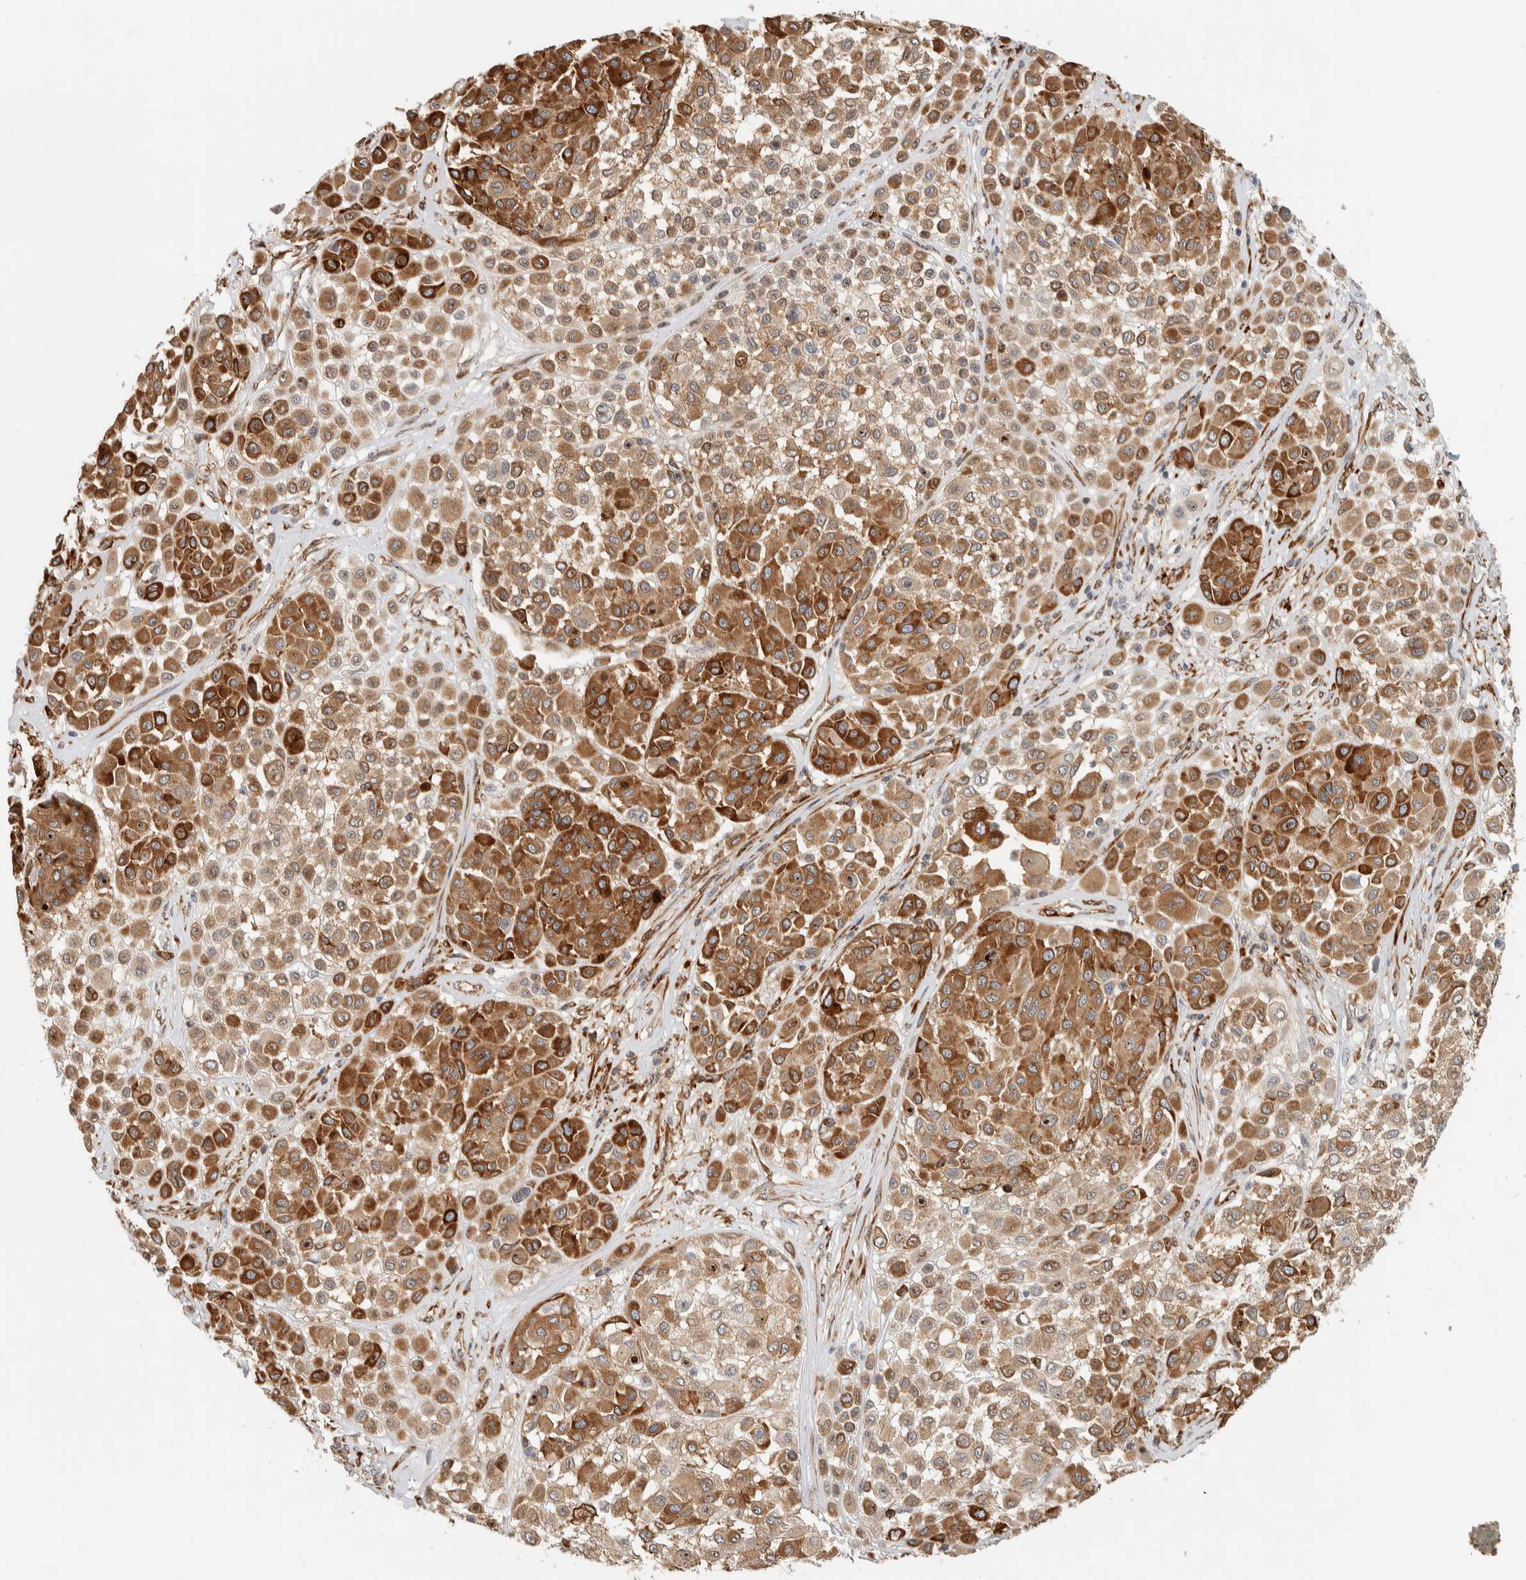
{"staining": {"intensity": "strong", "quantity": ">75%", "location": "cytoplasmic/membranous"}, "tissue": "melanoma", "cell_type": "Tumor cells", "image_type": "cancer", "snomed": [{"axis": "morphology", "description": "Malignant melanoma, Metastatic site"}, {"axis": "topography", "description": "Soft tissue"}], "caption": "This image displays melanoma stained with immunohistochemistry (IHC) to label a protein in brown. The cytoplasmic/membranous of tumor cells show strong positivity for the protein. Nuclei are counter-stained blue.", "gene": "LLGL2", "patient": {"sex": "male", "age": 41}}